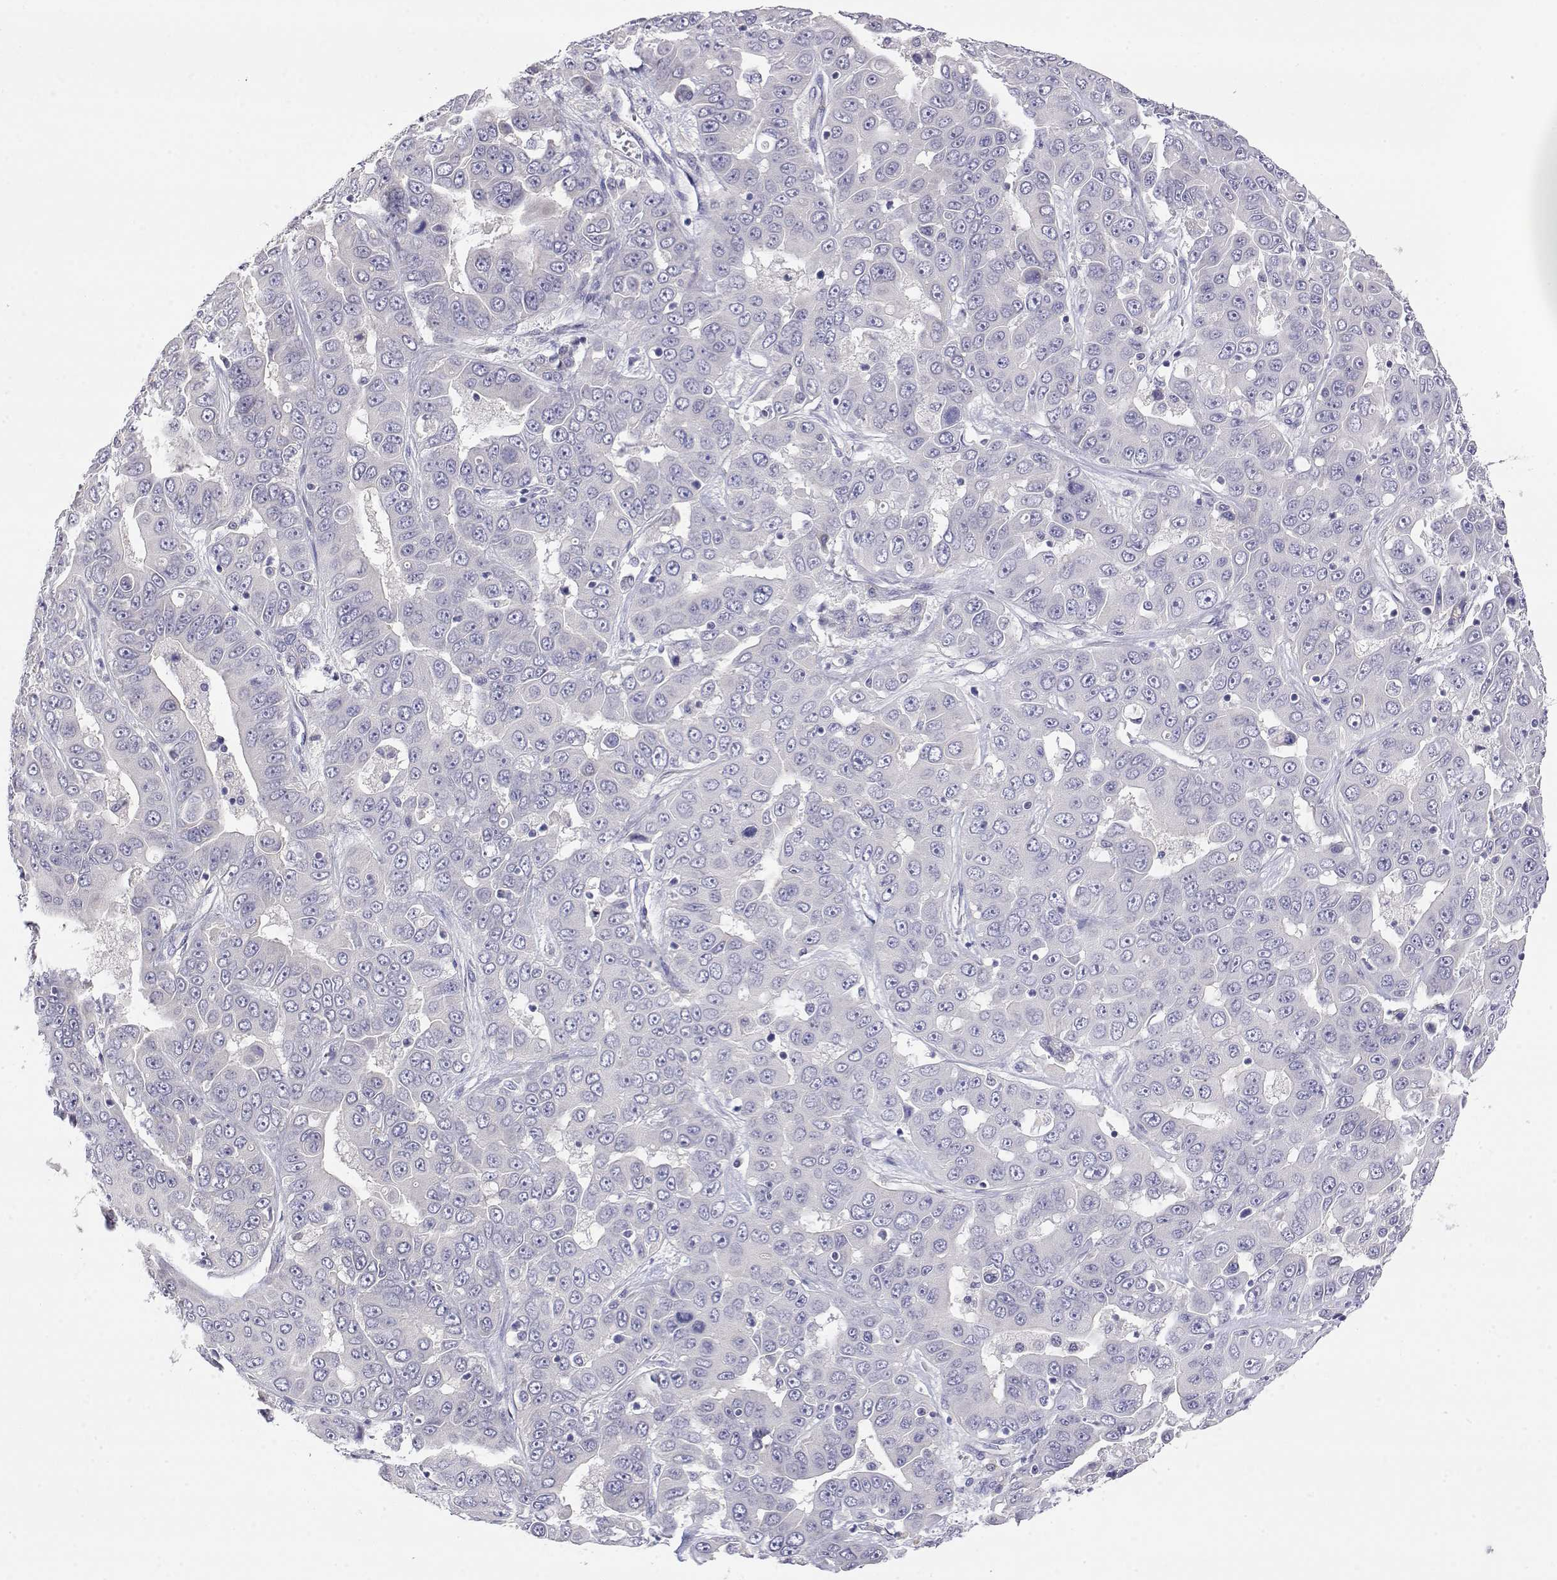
{"staining": {"intensity": "negative", "quantity": "none", "location": "none"}, "tissue": "liver cancer", "cell_type": "Tumor cells", "image_type": "cancer", "snomed": [{"axis": "morphology", "description": "Cholangiocarcinoma"}, {"axis": "topography", "description": "Liver"}], "caption": "Histopathology image shows no significant protein expression in tumor cells of cholangiocarcinoma (liver).", "gene": "LY6D", "patient": {"sex": "female", "age": 52}}